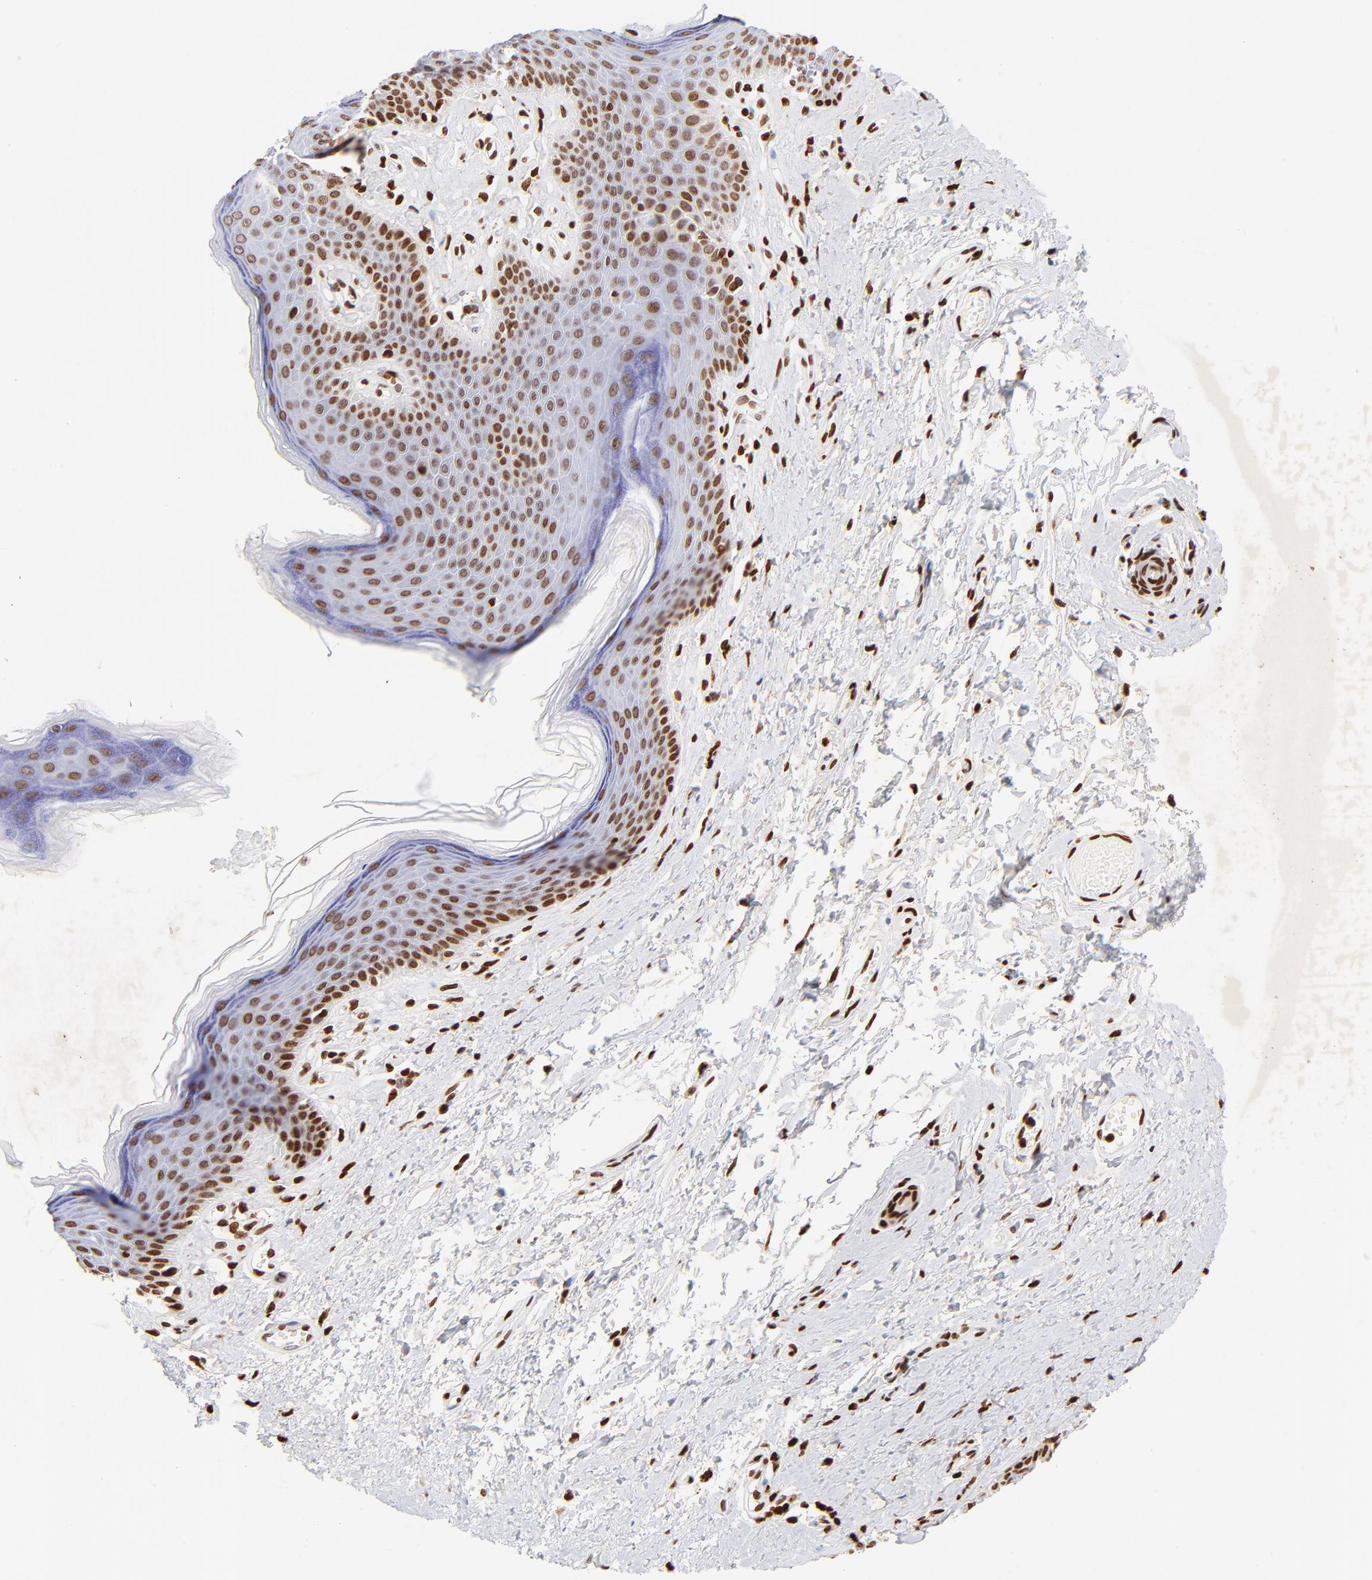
{"staining": {"intensity": "strong", "quantity": ">75%", "location": "nuclear"}, "tissue": "skin", "cell_type": "Epidermal cells", "image_type": "normal", "snomed": [{"axis": "morphology", "description": "Normal tissue, NOS"}, {"axis": "morphology", "description": "Inflammation, NOS"}, {"axis": "topography", "description": "Vulva"}], "caption": "IHC (DAB (3,3'-diaminobenzidine)) staining of normal human skin shows strong nuclear protein expression in about >75% of epidermal cells.", "gene": "FBH1", "patient": {"sex": "female", "age": 84}}